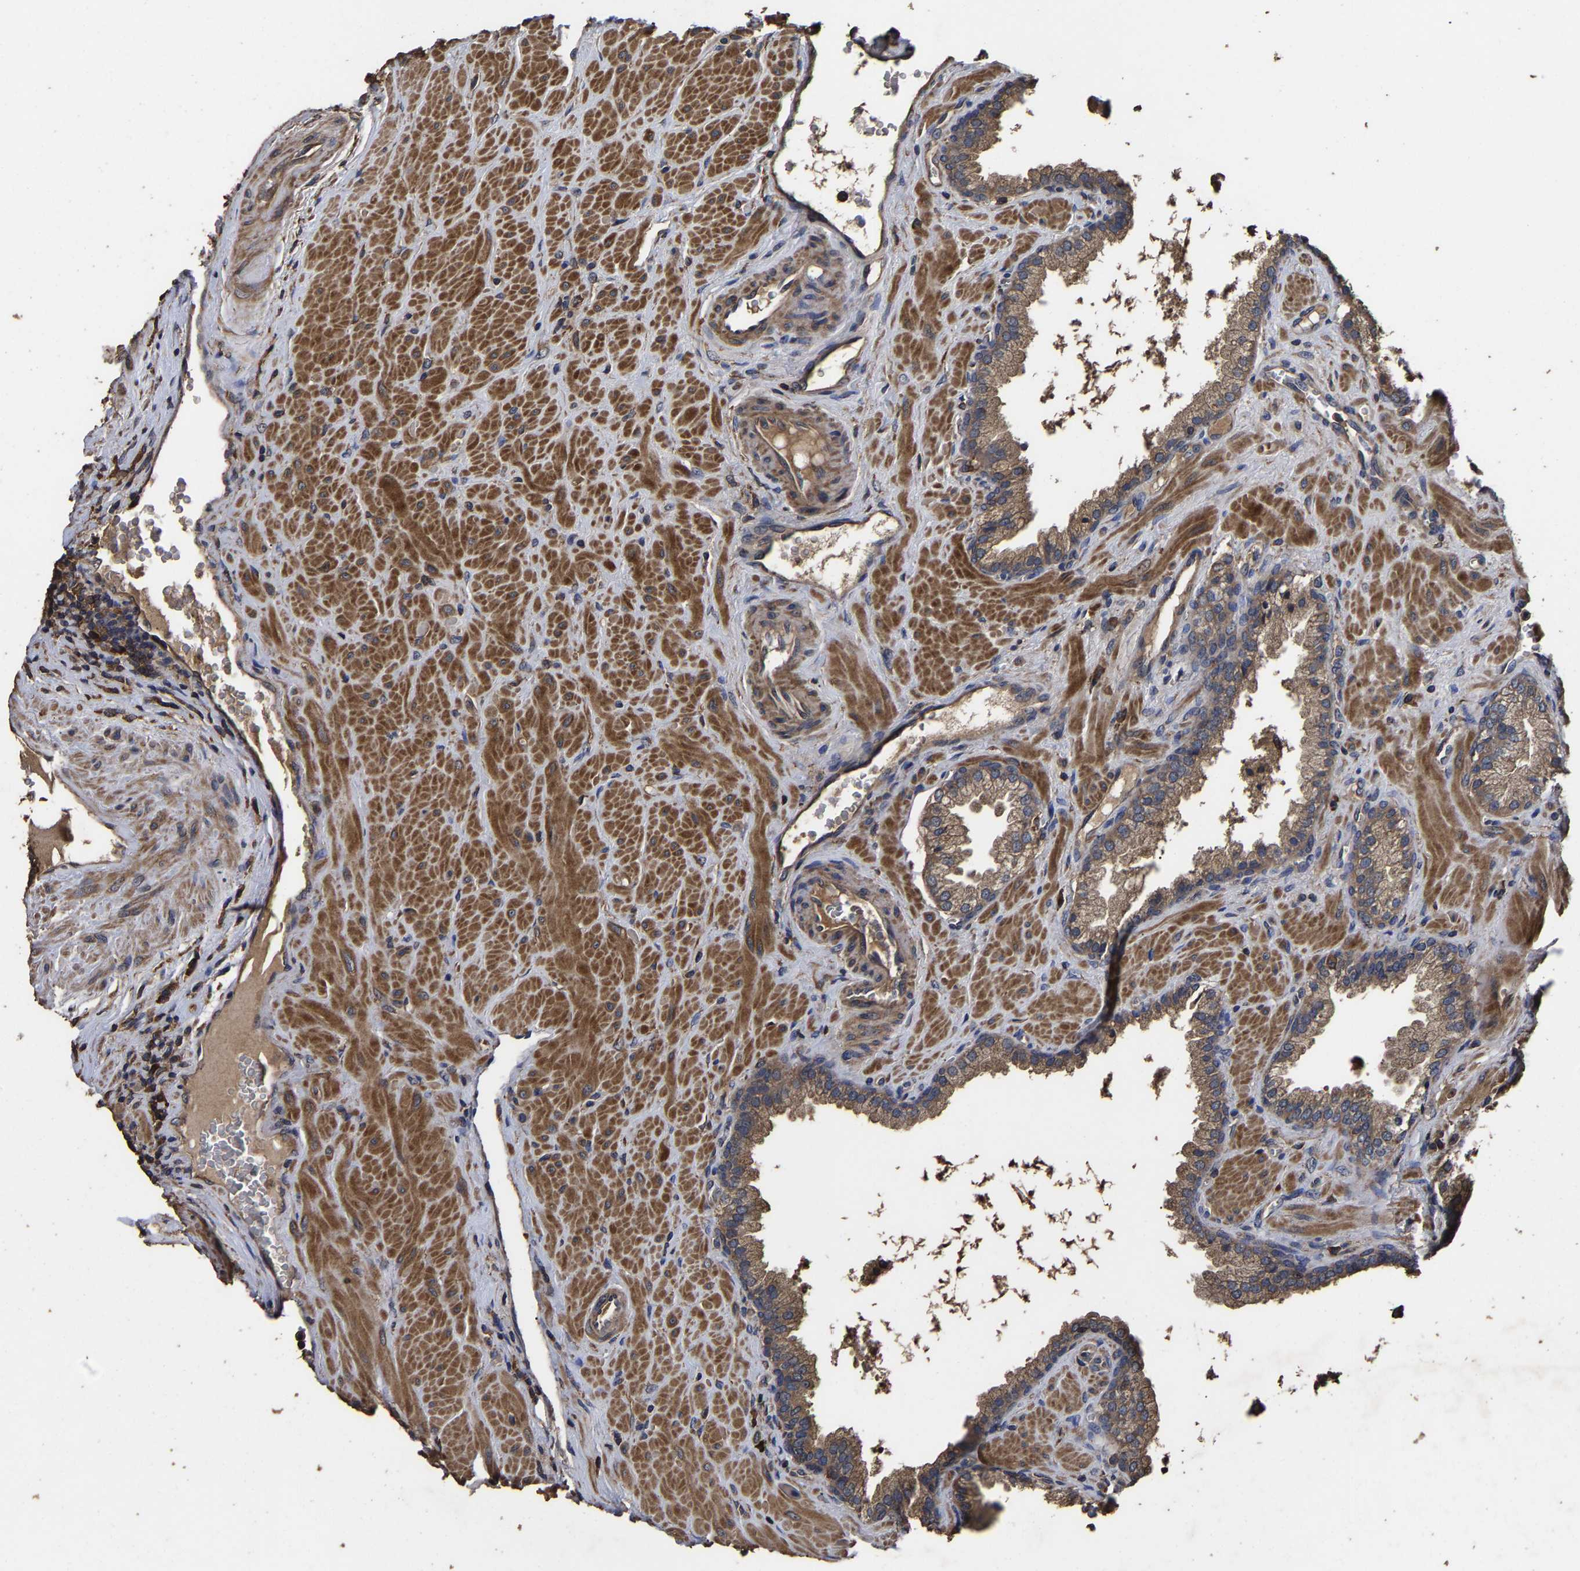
{"staining": {"intensity": "moderate", "quantity": ">75%", "location": "cytoplasmic/membranous"}, "tissue": "prostate cancer", "cell_type": "Tumor cells", "image_type": "cancer", "snomed": [{"axis": "morphology", "description": "Adenocarcinoma, Low grade"}, {"axis": "topography", "description": "Prostate"}], "caption": "The immunohistochemical stain labels moderate cytoplasmic/membranous positivity in tumor cells of prostate cancer tissue.", "gene": "ITCH", "patient": {"sex": "male", "age": 71}}